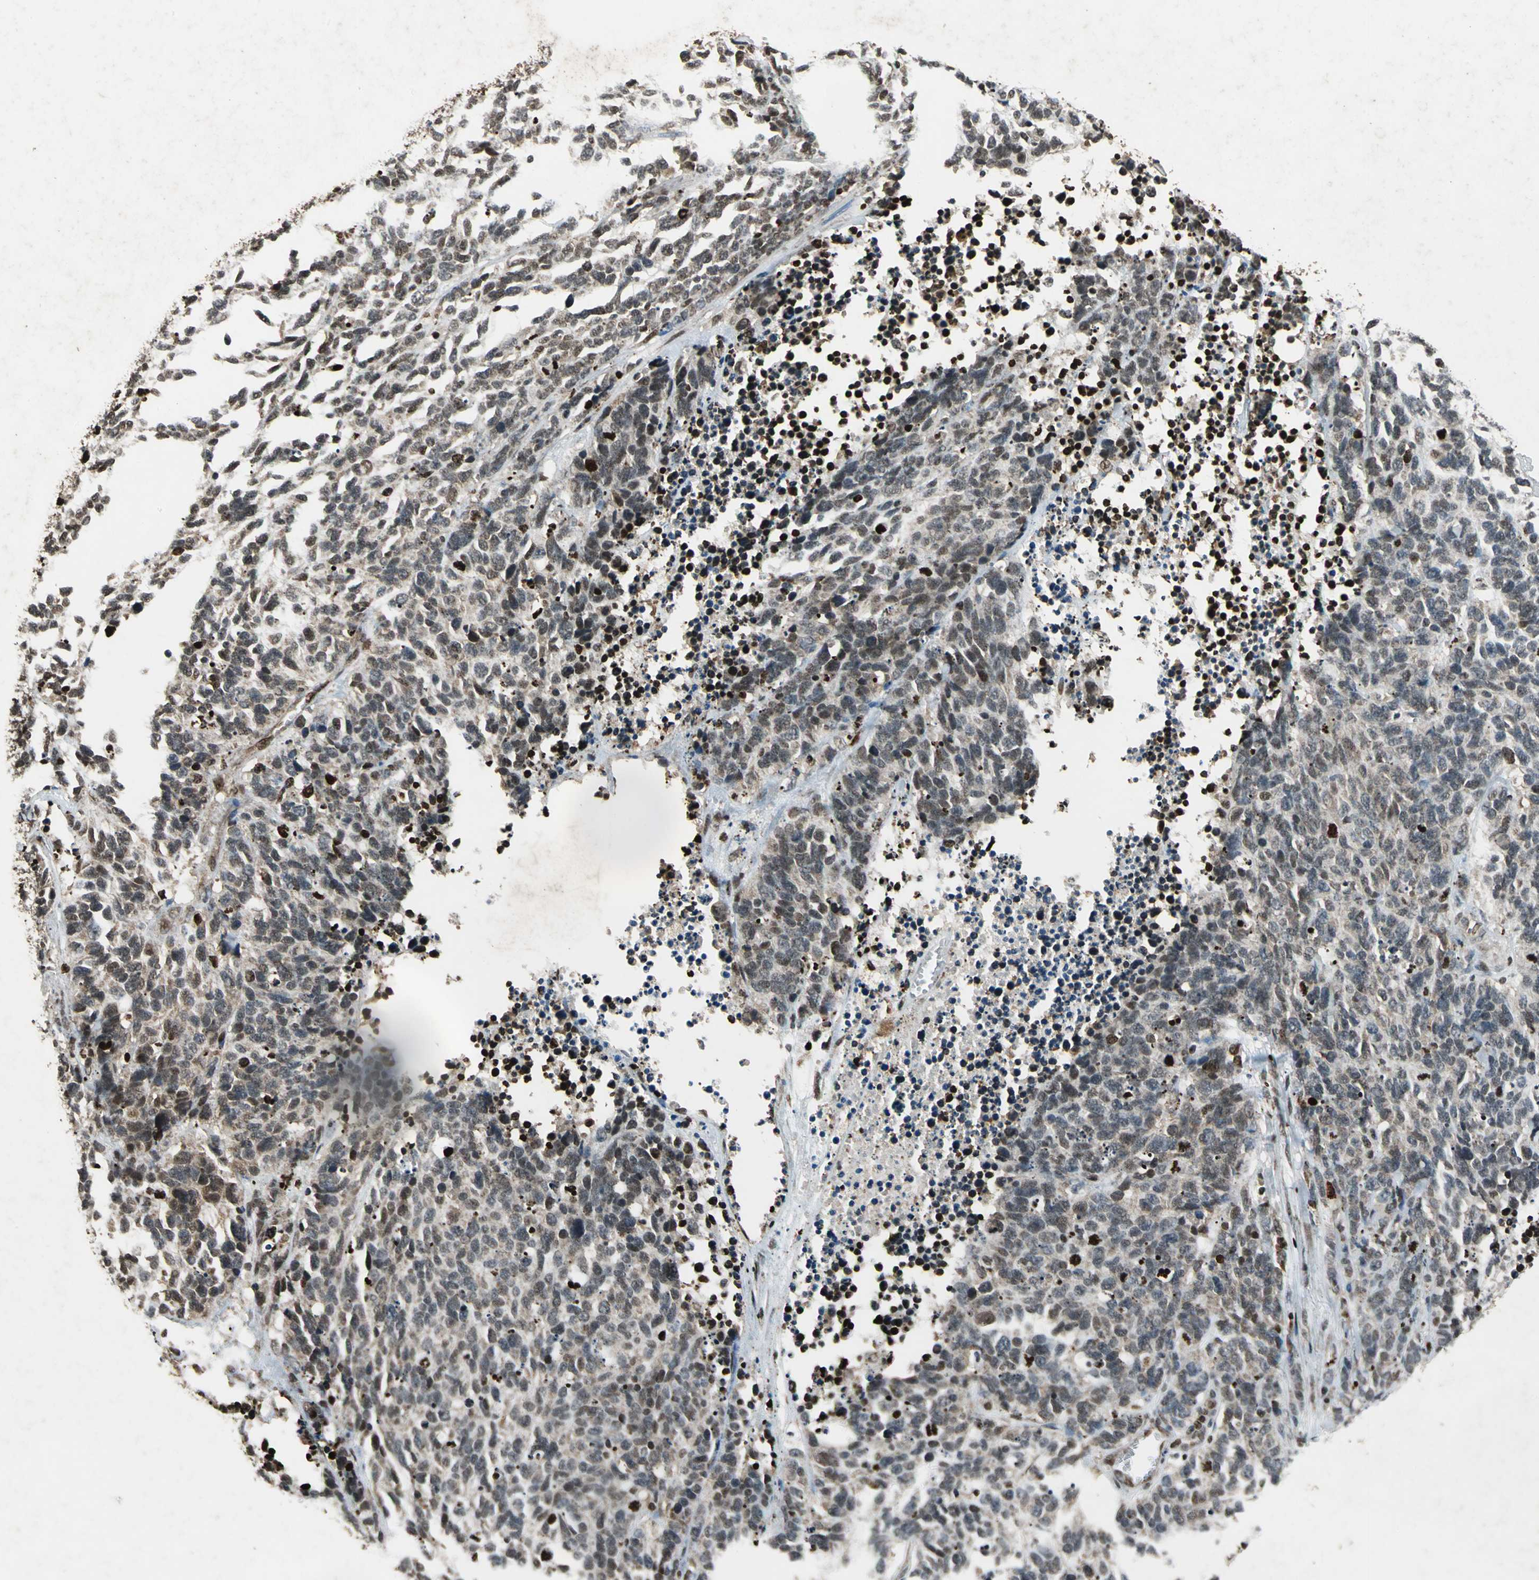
{"staining": {"intensity": "moderate", "quantity": ">75%", "location": "nuclear"}, "tissue": "lung cancer", "cell_type": "Tumor cells", "image_type": "cancer", "snomed": [{"axis": "morphology", "description": "Neoplasm, malignant, NOS"}, {"axis": "topography", "description": "Lung"}], "caption": "IHC (DAB (3,3'-diaminobenzidine)) staining of human lung neoplasm (malignant) displays moderate nuclear protein staining in about >75% of tumor cells. (Brightfield microscopy of DAB IHC at high magnification).", "gene": "ANP32A", "patient": {"sex": "female", "age": 58}}